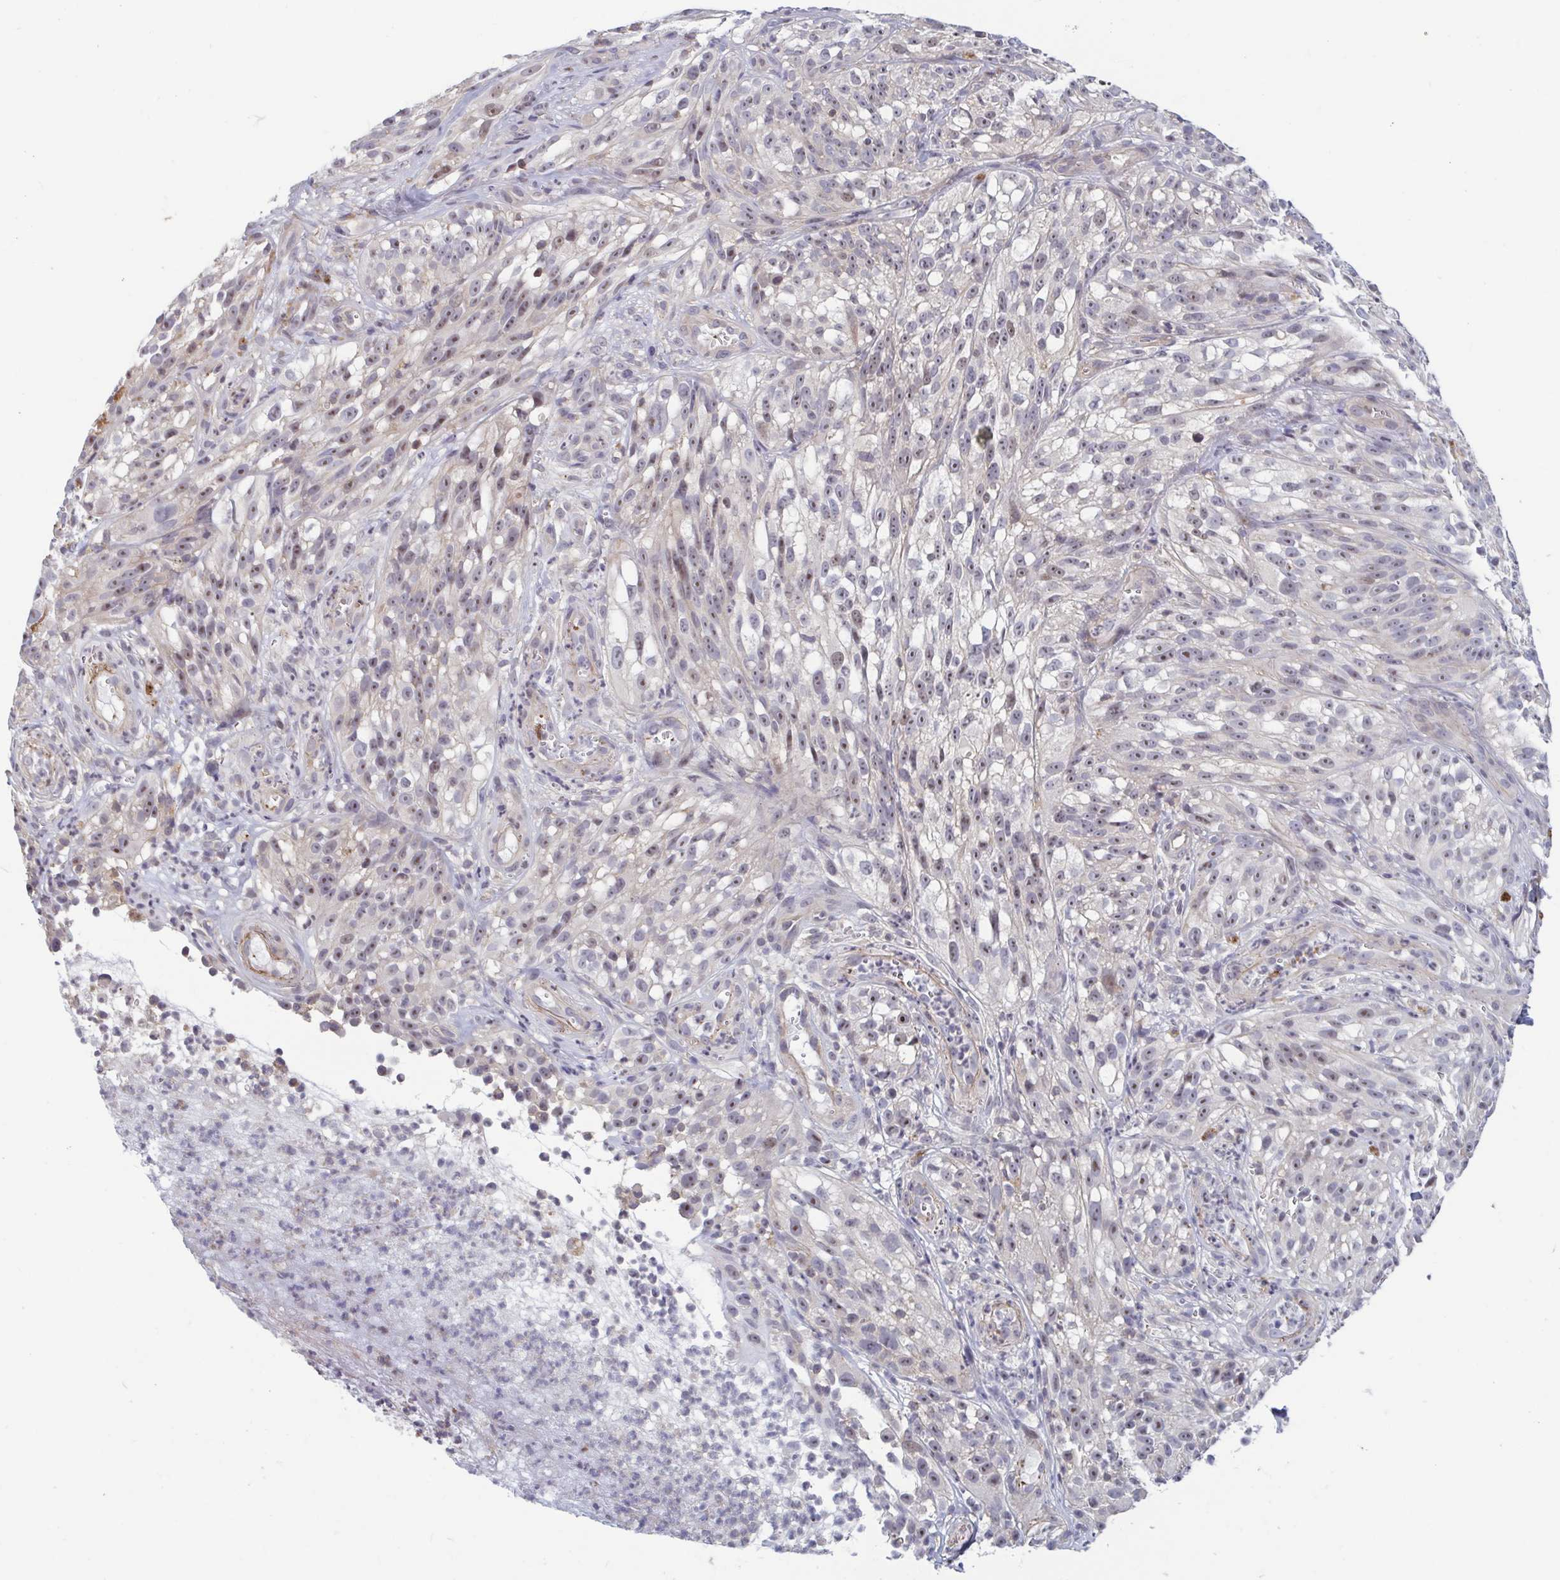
{"staining": {"intensity": "weak", "quantity": "25%-75%", "location": "nuclear"}, "tissue": "melanoma", "cell_type": "Tumor cells", "image_type": "cancer", "snomed": [{"axis": "morphology", "description": "Malignant melanoma, NOS"}, {"axis": "topography", "description": "Skin"}], "caption": "Melanoma stained with a protein marker displays weak staining in tumor cells.", "gene": "LRRC38", "patient": {"sex": "female", "age": 85}}